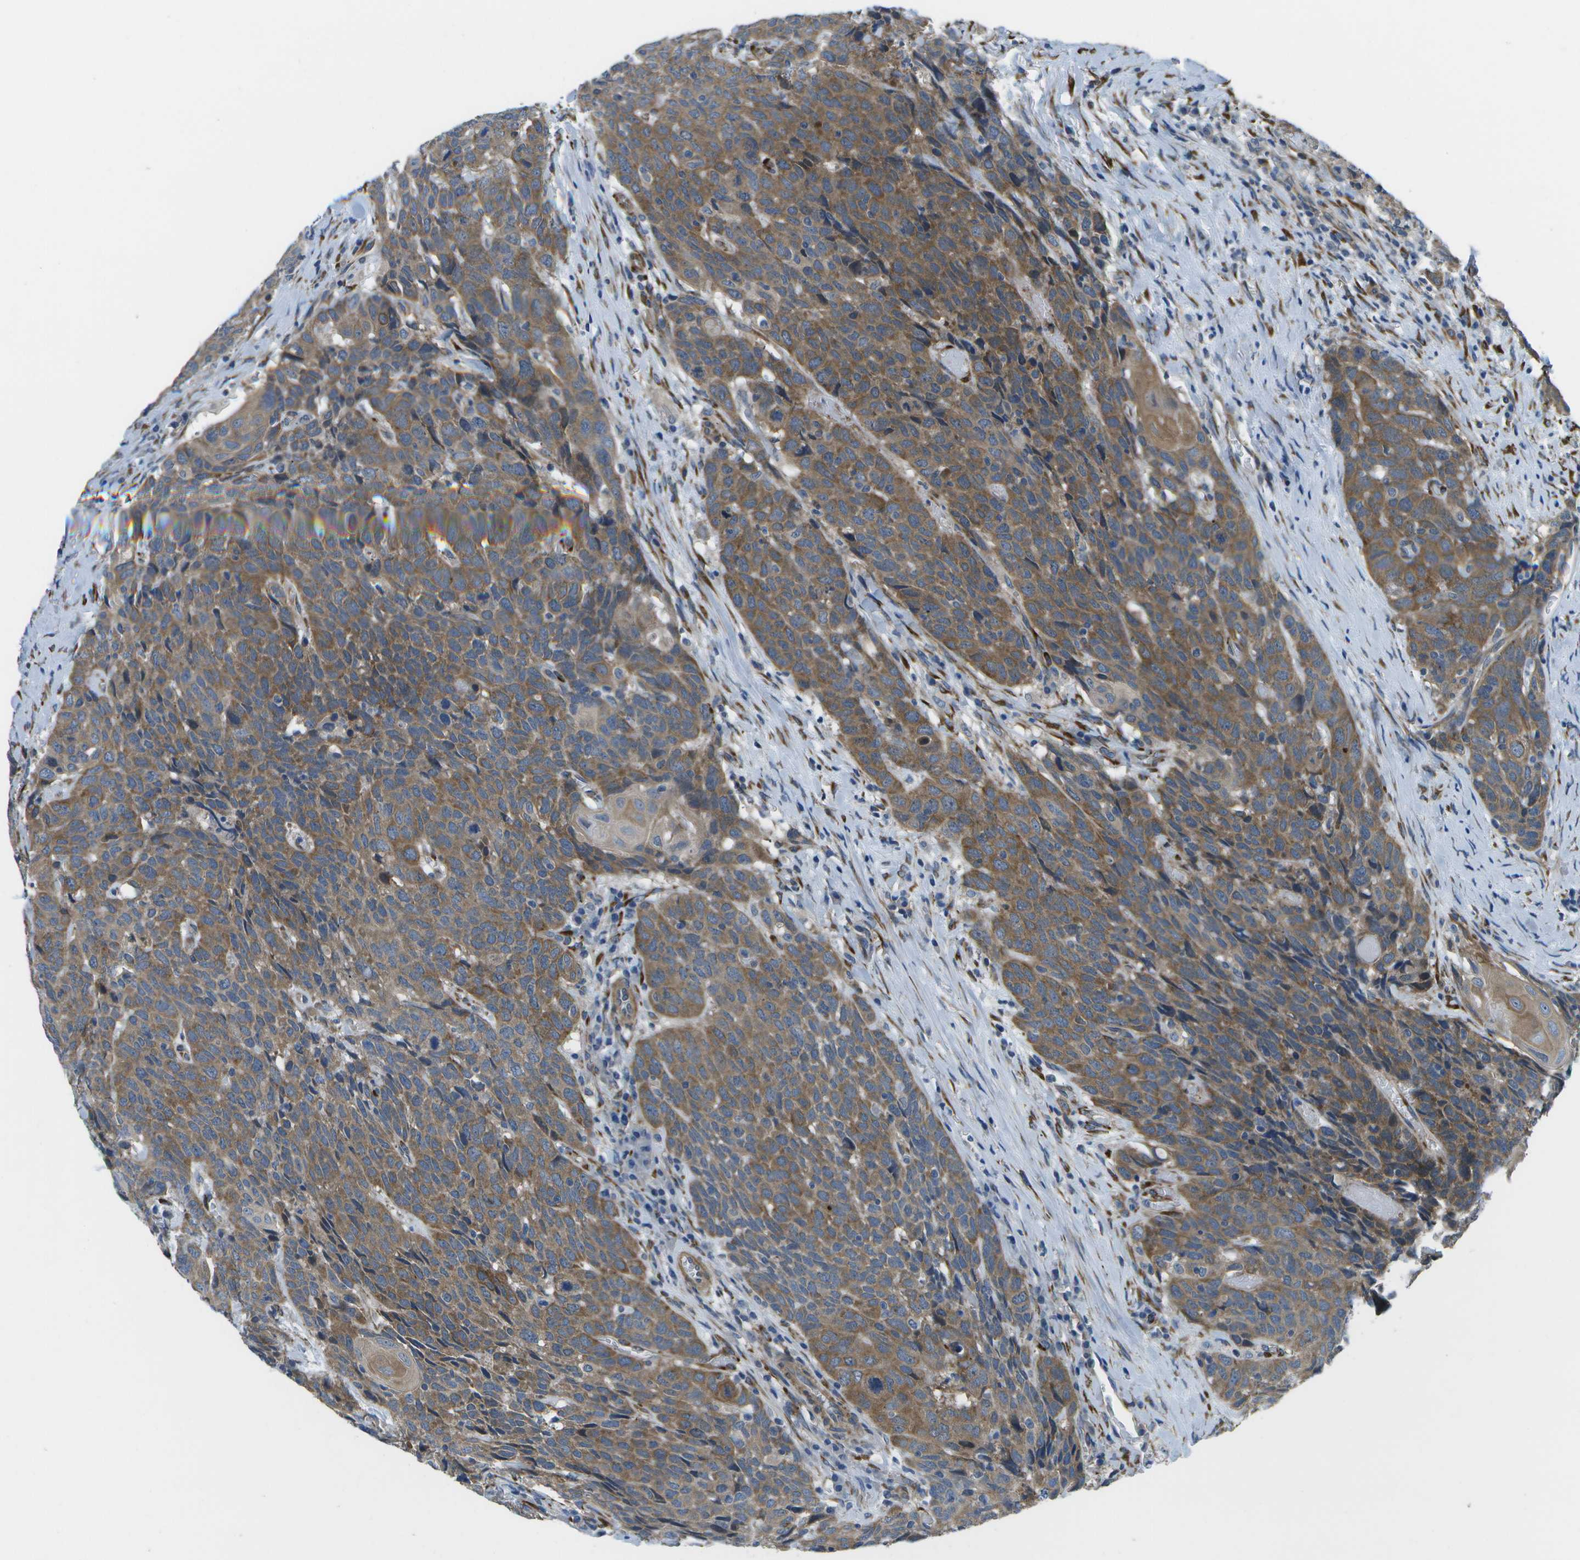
{"staining": {"intensity": "moderate", "quantity": ">75%", "location": "cytoplasmic/membranous"}, "tissue": "head and neck cancer", "cell_type": "Tumor cells", "image_type": "cancer", "snomed": [{"axis": "morphology", "description": "Squamous cell carcinoma, NOS"}, {"axis": "topography", "description": "Head-Neck"}], "caption": "A brown stain highlights moderate cytoplasmic/membranous positivity of a protein in human head and neck squamous cell carcinoma tumor cells. Nuclei are stained in blue.", "gene": "P3H1", "patient": {"sex": "male", "age": 66}}